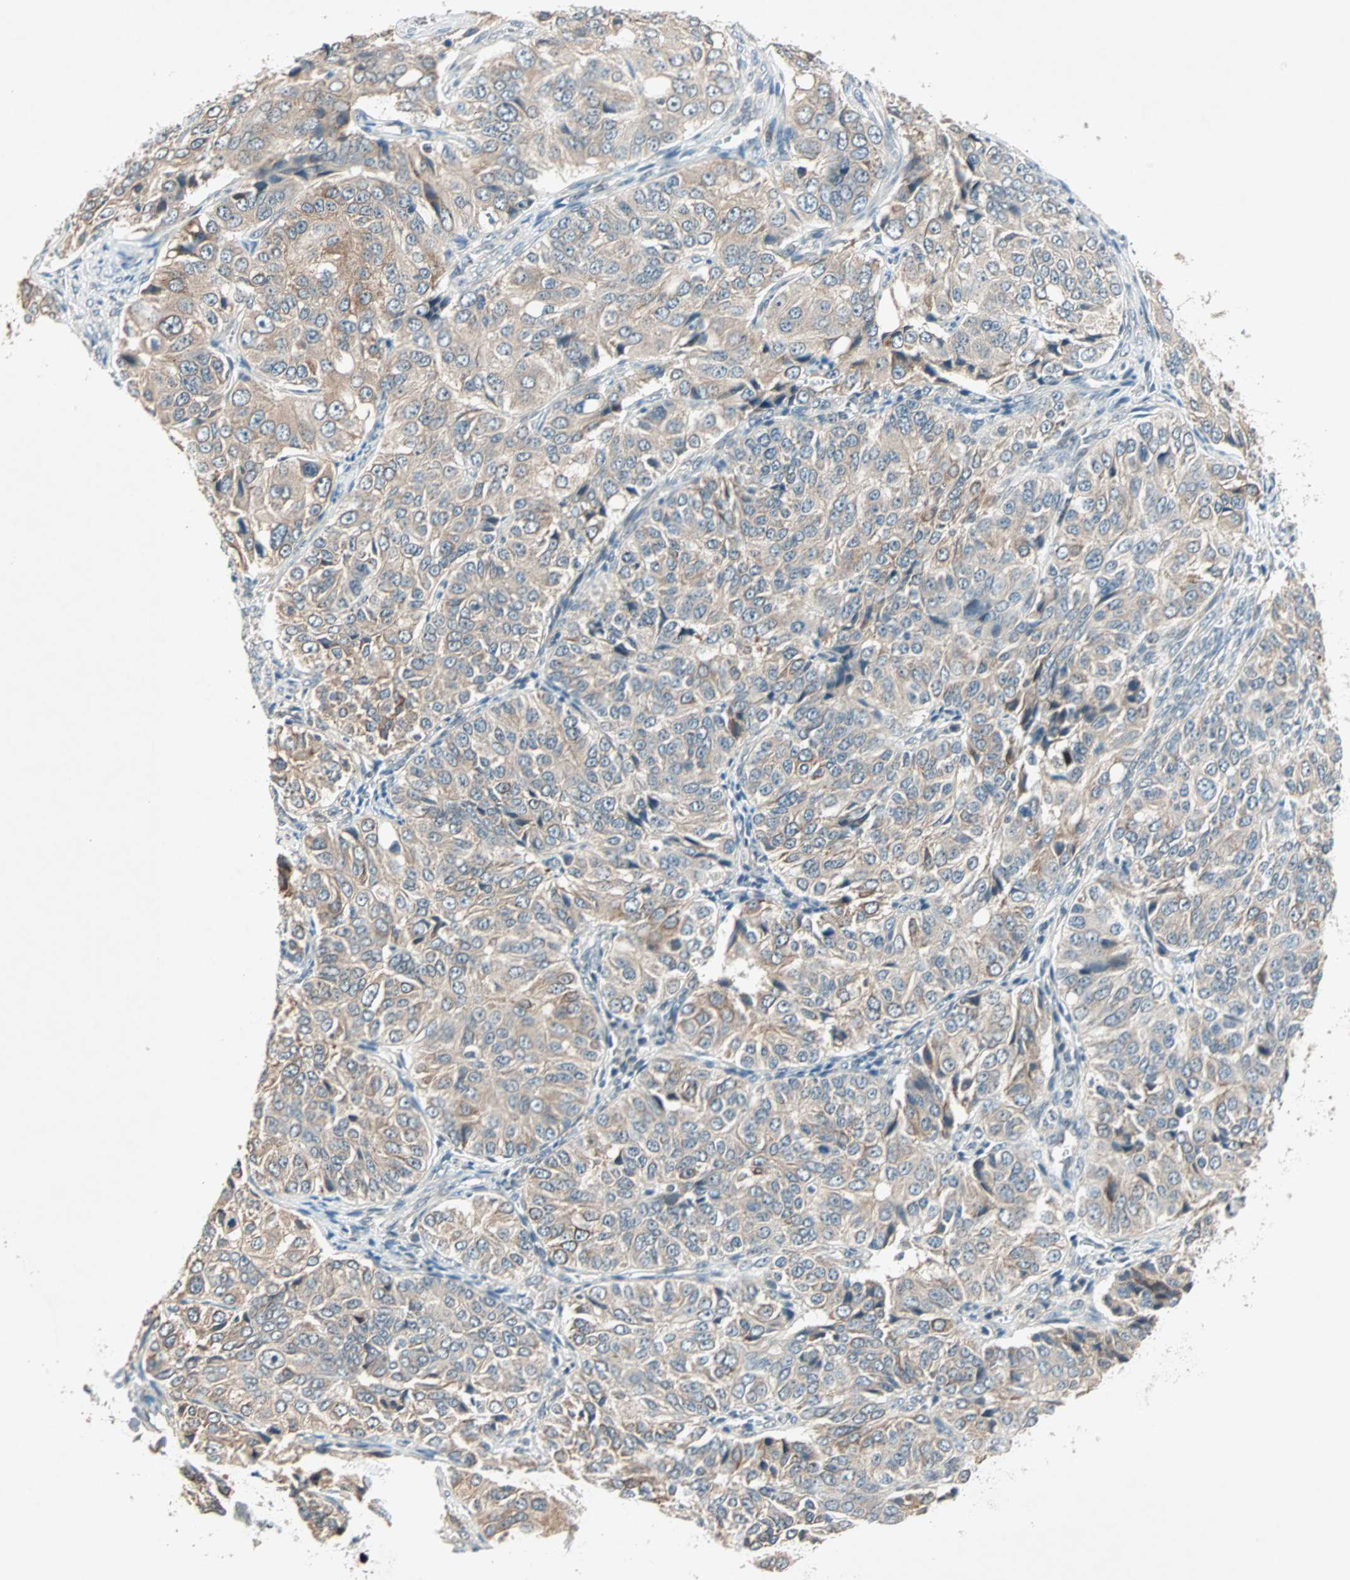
{"staining": {"intensity": "weak", "quantity": ">75%", "location": "cytoplasmic/membranous"}, "tissue": "ovarian cancer", "cell_type": "Tumor cells", "image_type": "cancer", "snomed": [{"axis": "morphology", "description": "Carcinoma, endometroid"}, {"axis": "topography", "description": "Ovary"}], "caption": "An image of endometroid carcinoma (ovarian) stained for a protein displays weak cytoplasmic/membranous brown staining in tumor cells.", "gene": "PGBD1", "patient": {"sex": "female", "age": 51}}